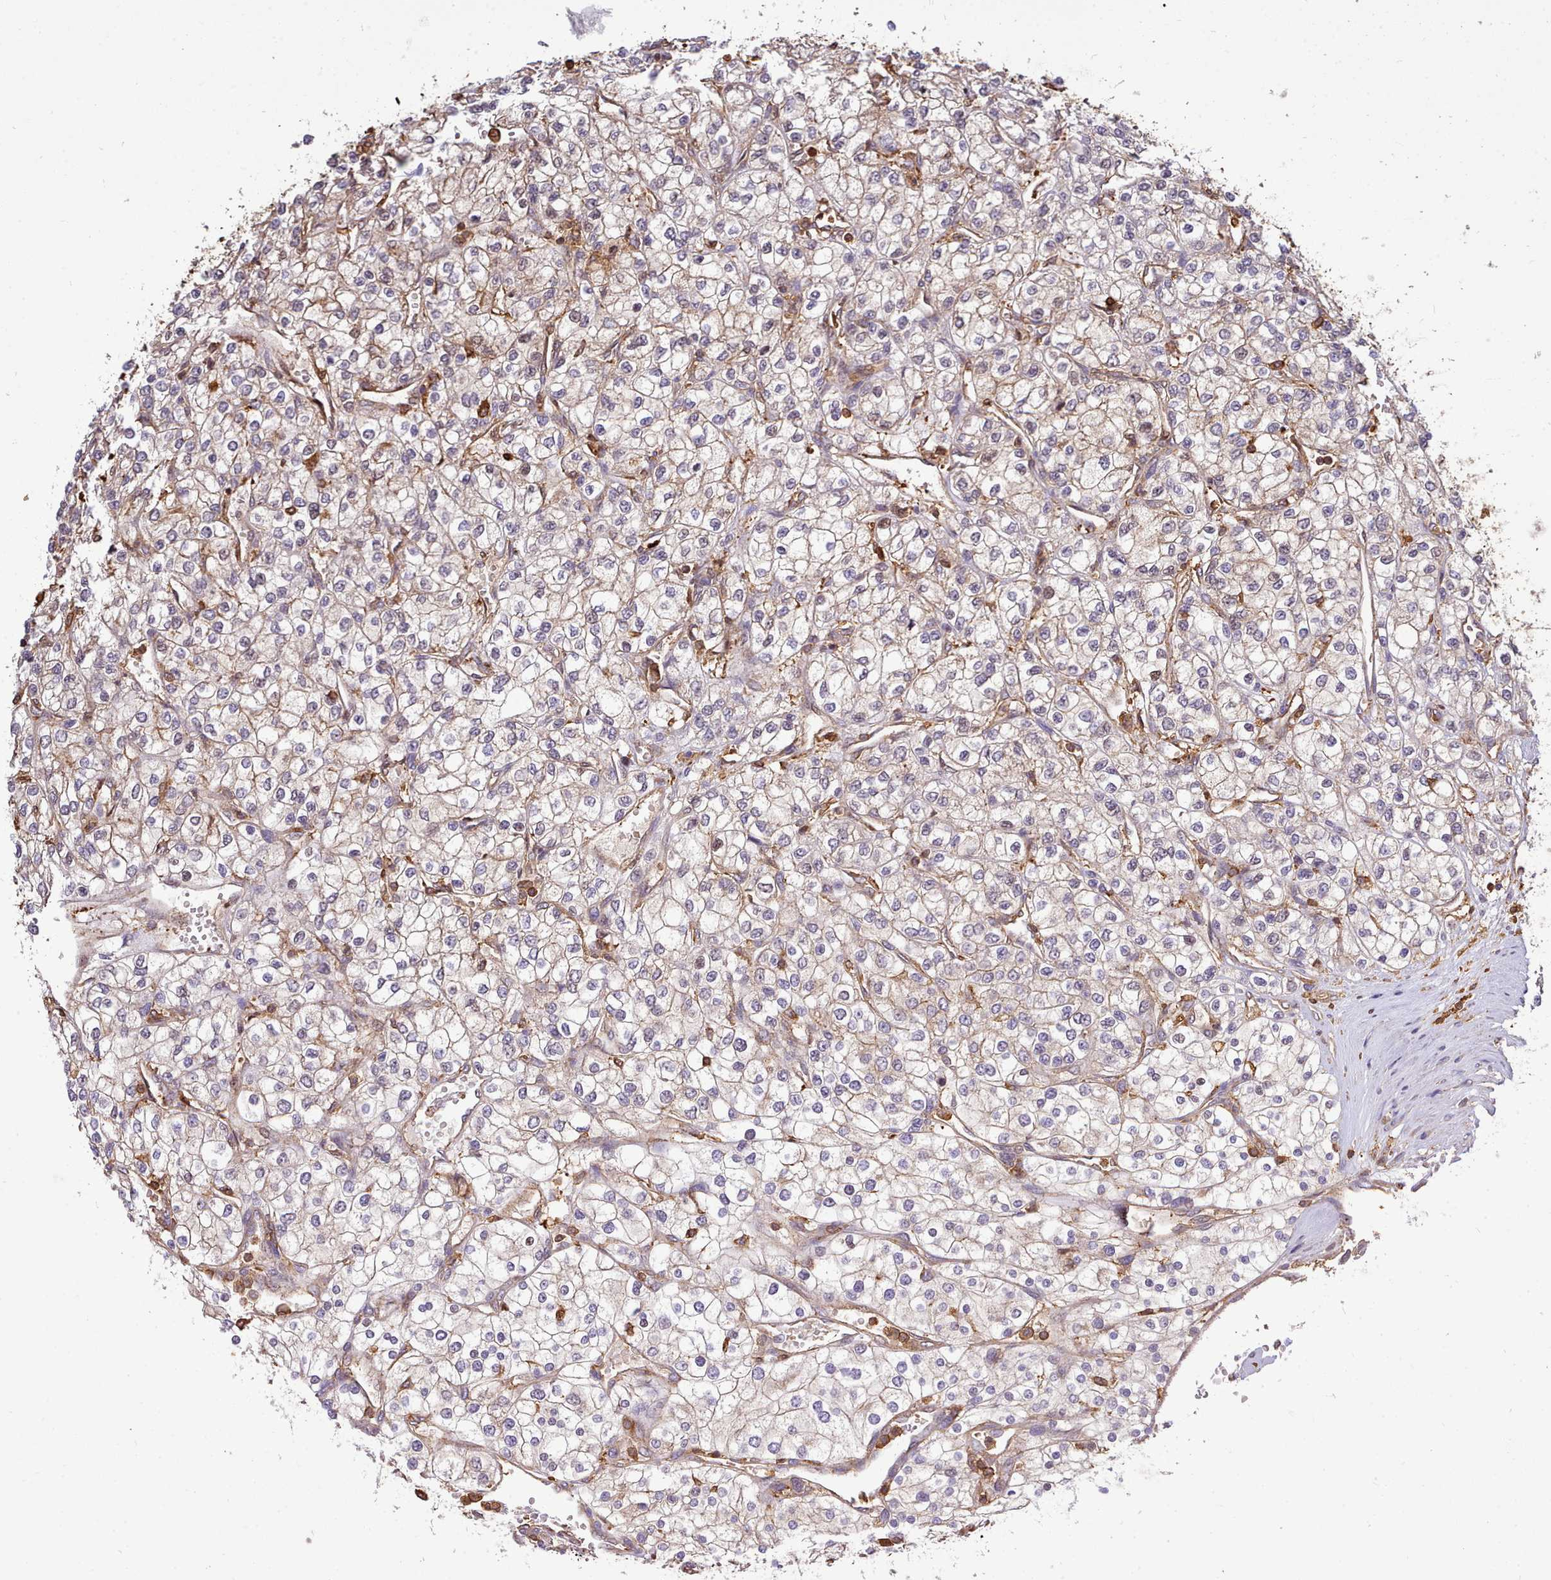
{"staining": {"intensity": "weak", "quantity": "25%-75%", "location": "cytoplasmic/membranous"}, "tissue": "renal cancer", "cell_type": "Tumor cells", "image_type": "cancer", "snomed": [{"axis": "morphology", "description": "Adenocarcinoma, NOS"}, {"axis": "topography", "description": "Kidney"}], "caption": "Immunohistochemical staining of renal cancer (adenocarcinoma) displays weak cytoplasmic/membranous protein staining in approximately 25%-75% of tumor cells. The staining was performed using DAB to visualize the protein expression in brown, while the nuclei were stained in blue with hematoxylin (Magnification: 20x).", "gene": "CAPZA1", "patient": {"sex": "male", "age": 80}}